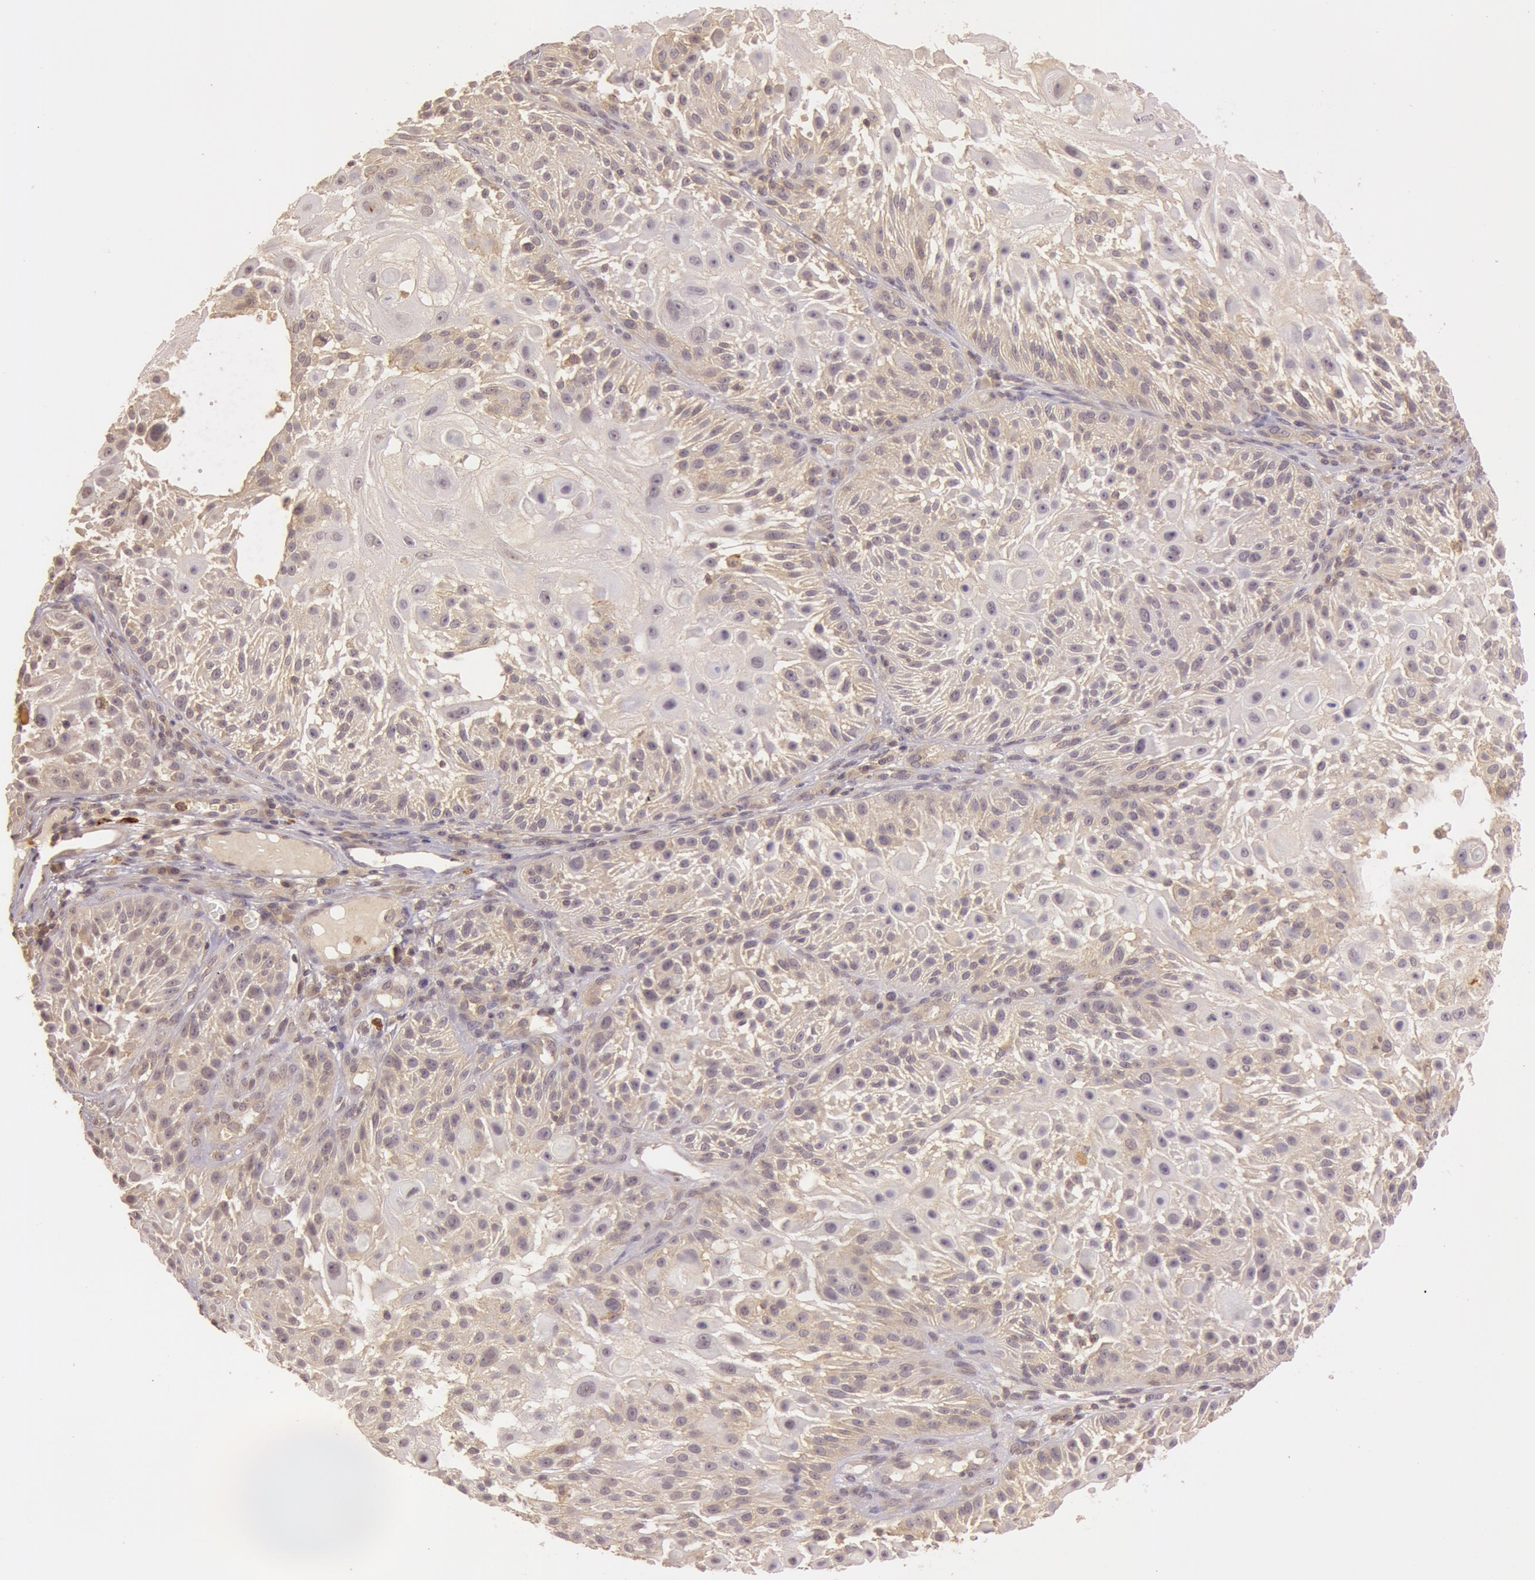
{"staining": {"intensity": "weak", "quantity": "25%-75%", "location": "cytoplasmic/membranous"}, "tissue": "skin cancer", "cell_type": "Tumor cells", "image_type": "cancer", "snomed": [{"axis": "morphology", "description": "Squamous cell carcinoma, NOS"}, {"axis": "topography", "description": "Skin"}], "caption": "Immunohistochemical staining of skin cancer displays weak cytoplasmic/membranous protein positivity in about 25%-75% of tumor cells. (DAB = brown stain, brightfield microscopy at high magnification).", "gene": "ATG2B", "patient": {"sex": "female", "age": 89}}